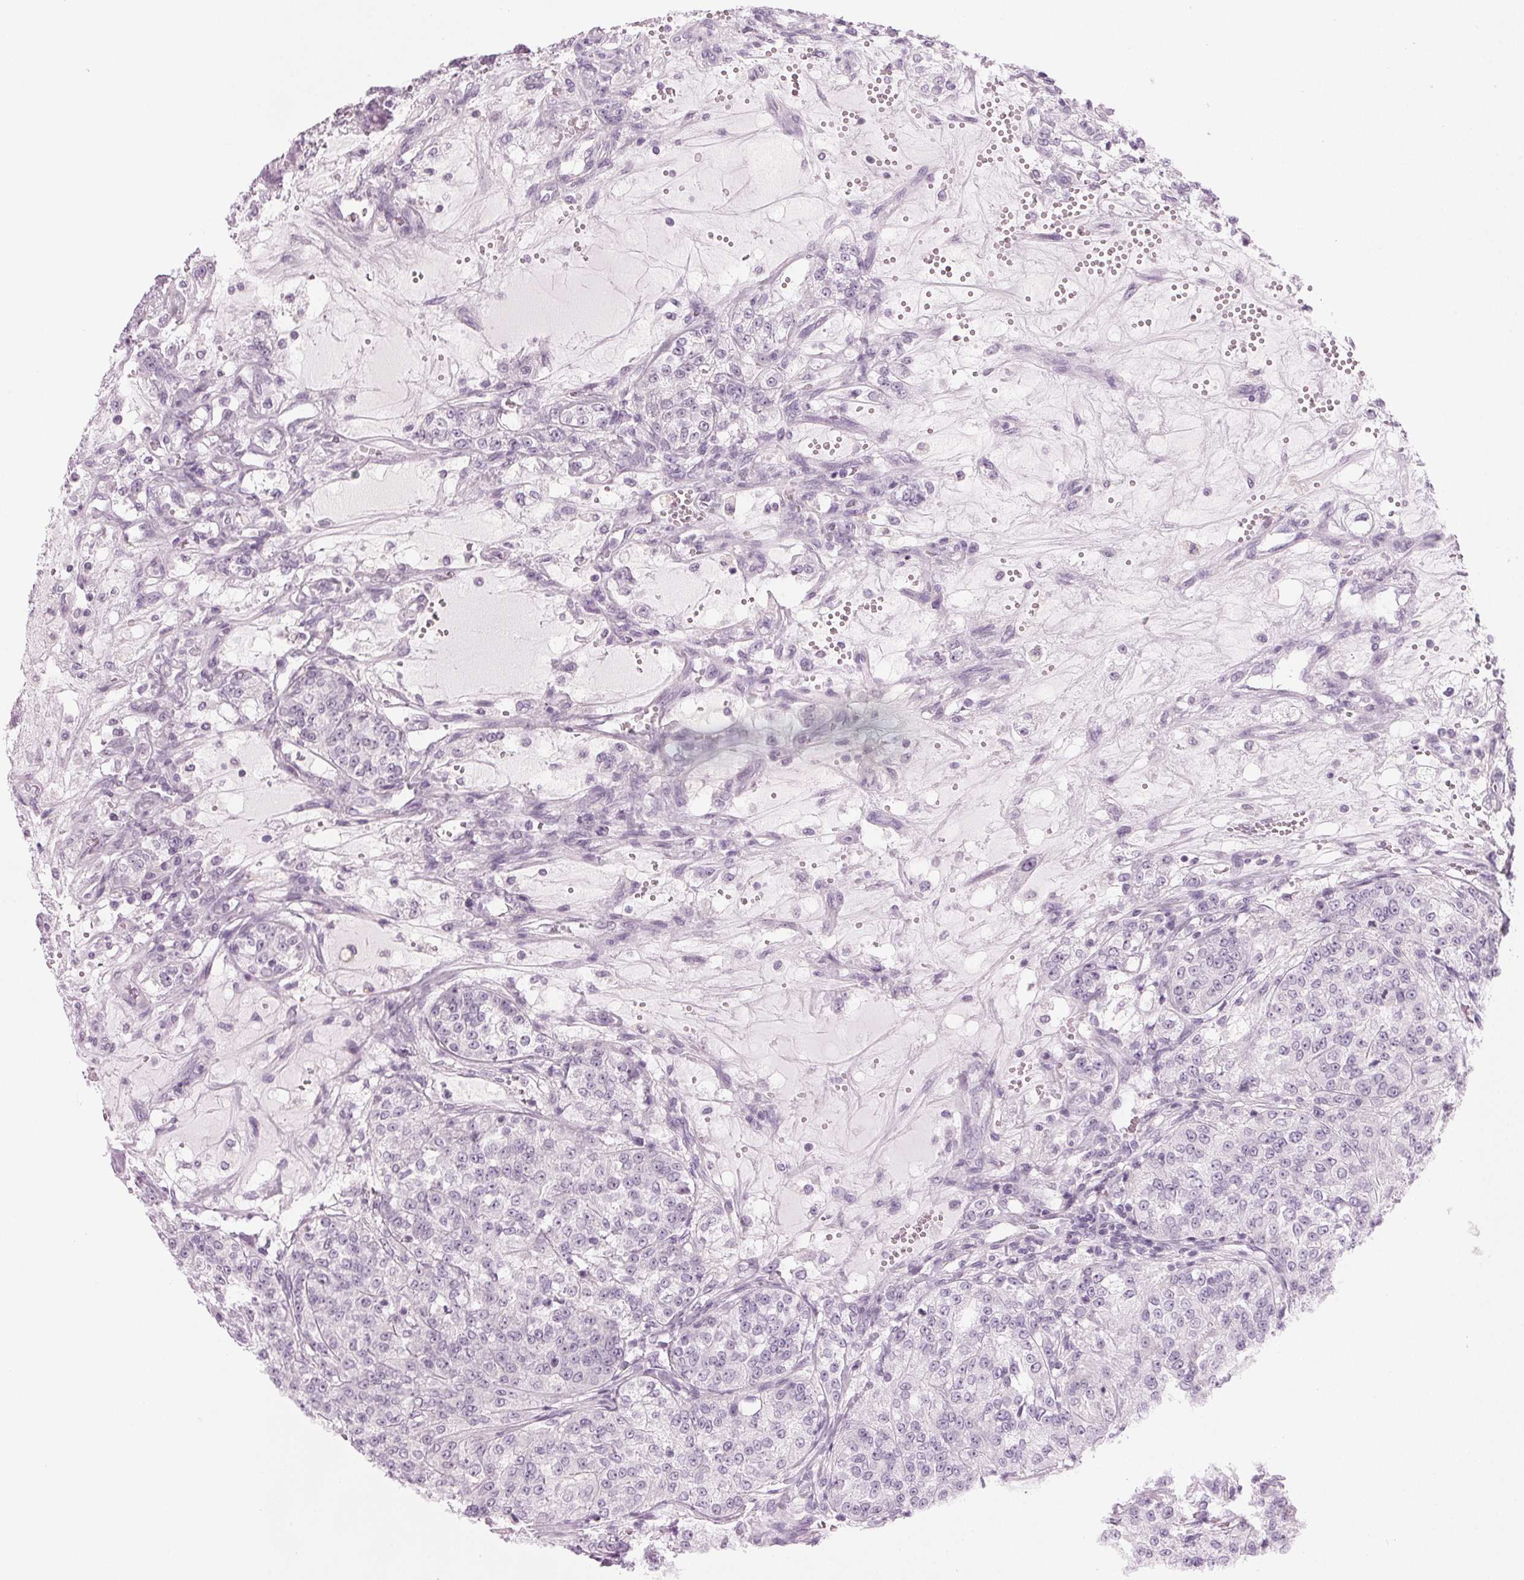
{"staining": {"intensity": "negative", "quantity": "none", "location": "none"}, "tissue": "renal cancer", "cell_type": "Tumor cells", "image_type": "cancer", "snomed": [{"axis": "morphology", "description": "Adenocarcinoma, NOS"}, {"axis": "topography", "description": "Kidney"}], "caption": "Immunohistochemistry histopathology image of adenocarcinoma (renal) stained for a protein (brown), which reveals no expression in tumor cells.", "gene": "IGF2BP1", "patient": {"sex": "female", "age": 63}}